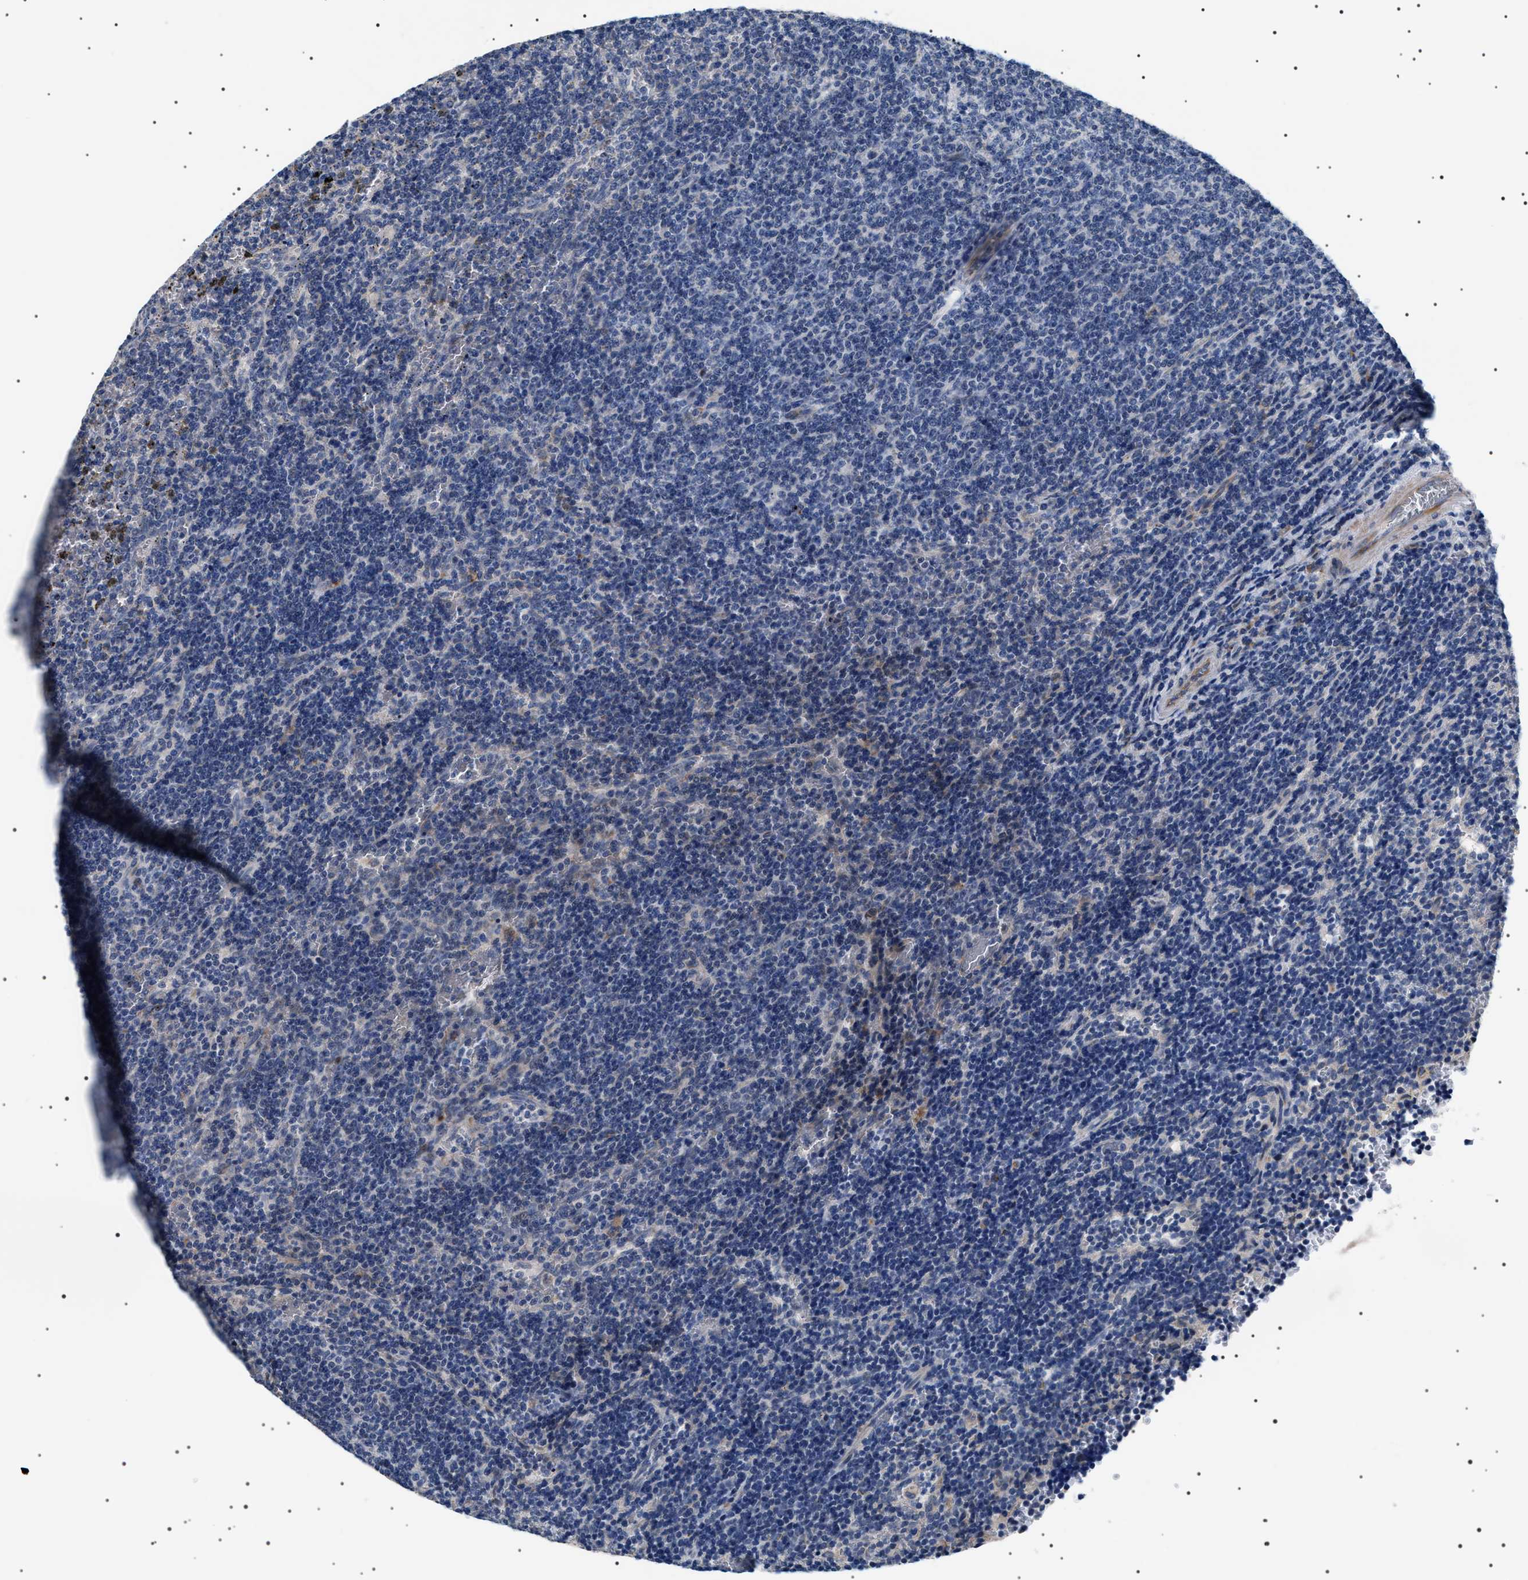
{"staining": {"intensity": "negative", "quantity": "none", "location": "none"}, "tissue": "lymphoma", "cell_type": "Tumor cells", "image_type": "cancer", "snomed": [{"axis": "morphology", "description": "Malignant lymphoma, non-Hodgkin's type, Low grade"}, {"axis": "topography", "description": "Spleen"}], "caption": "The micrograph reveals no staining of tumor cells in lymphoma.", "gene": "TMEM222", "patient": {"sex": "female", "age": 50}}